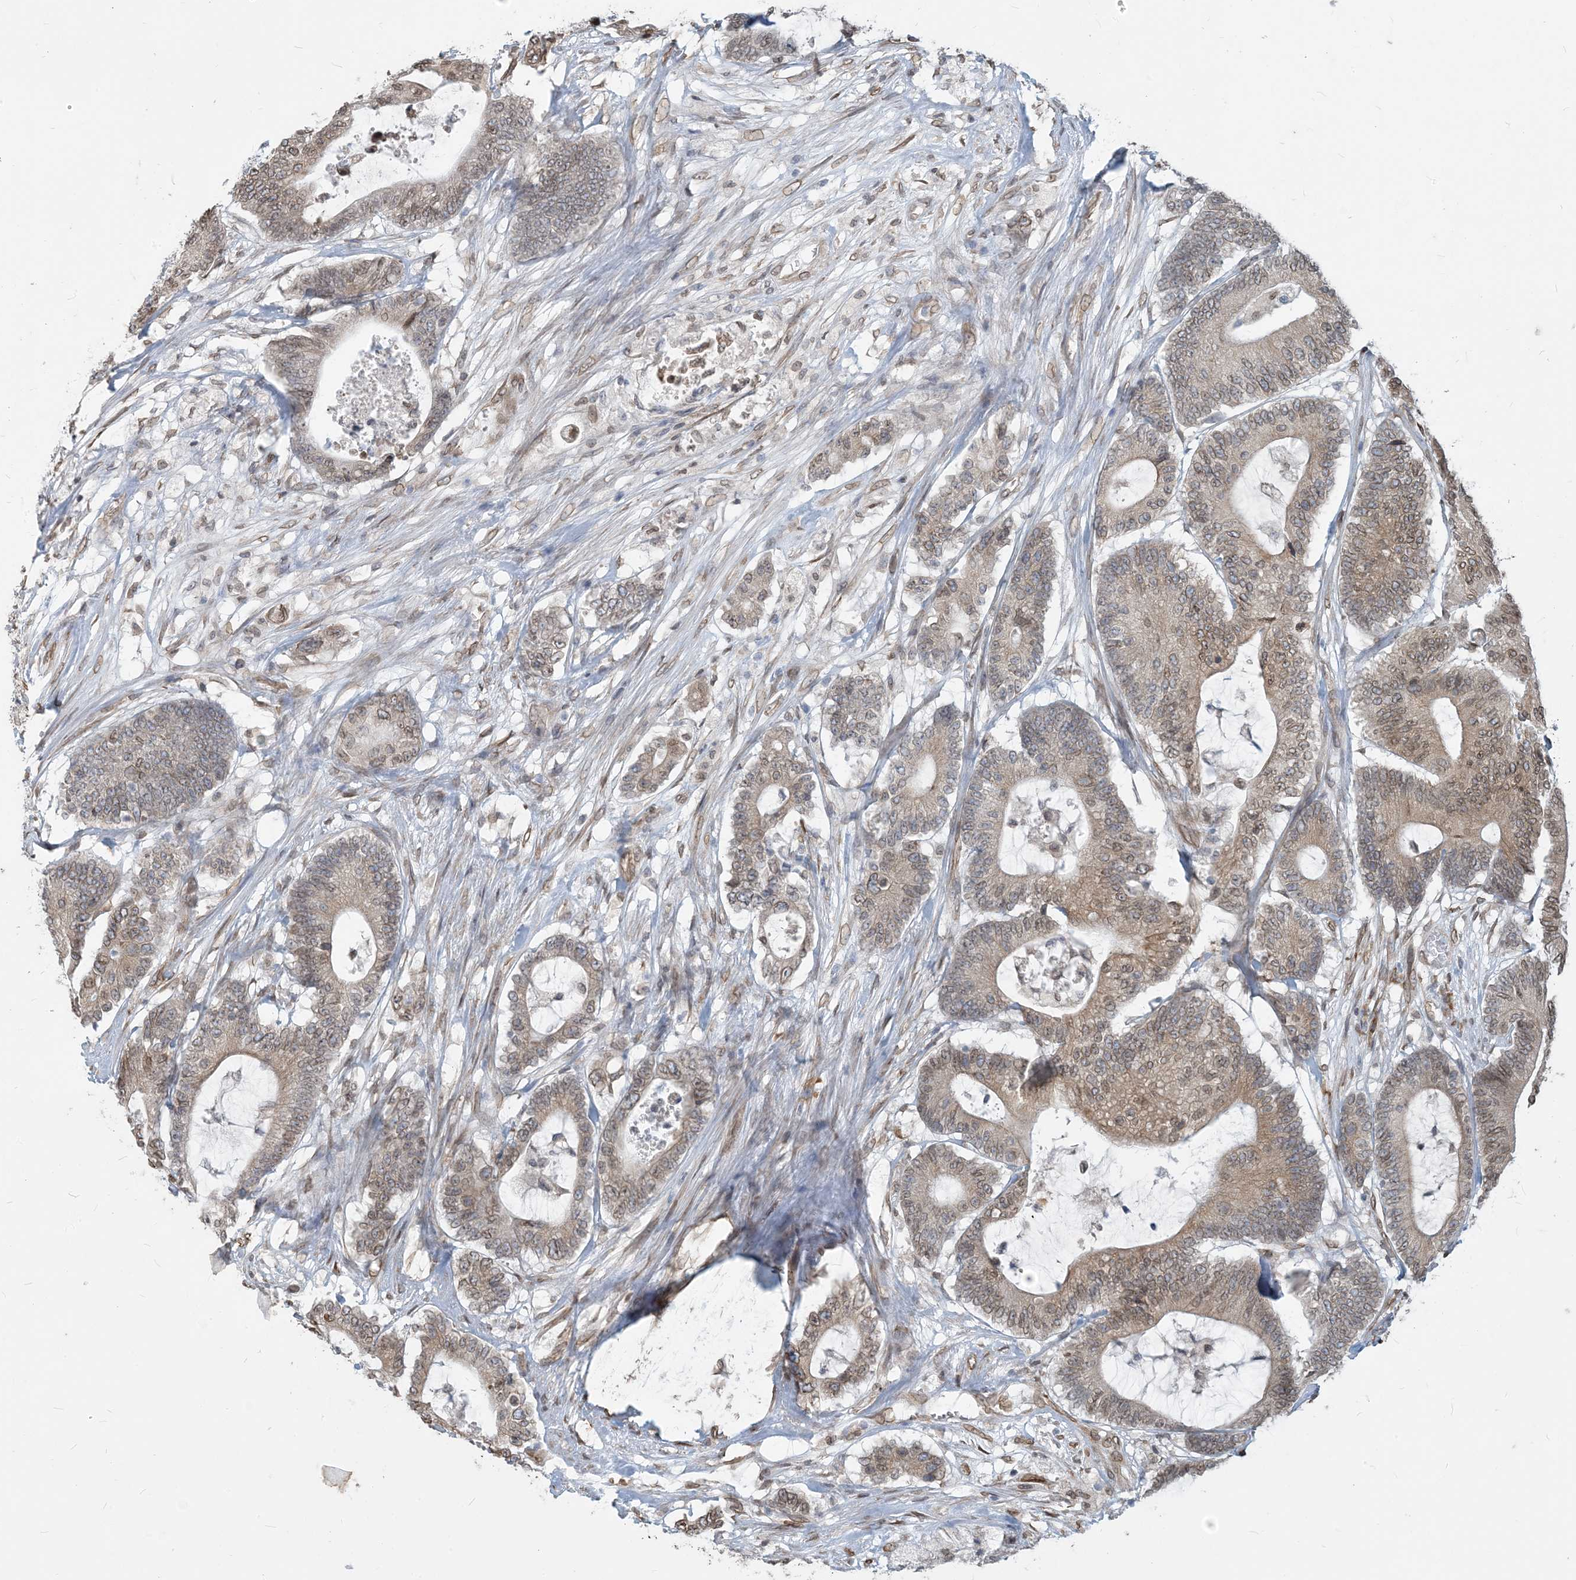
{"staining": {"intensity": "weak", "quantity": "25%-75%", "location": "cytoplasmic/membranous,nuclear"}, "tissue": "colorectal cancer", "cell_type": "Tumor cells", "image_type": "cancer", "snomed": [{"axis": "morphology", "description": "Adenocarcinoma, NOS"}, {"axis": "topography", "description": "Colon"}], "caption": "Immunohistochemistry of adenocarcinoma (colorectal) displays low levels of weak cytoplasmic/membranous and nuclear positivity in approximately 25%-75% of tumor cells. Immunohistochemistry (ihc) stains the protein of interest in brown and the nuclei are stained blue.", "gene": "WWP1", "patient": {"sex": "female", "age": 84}}